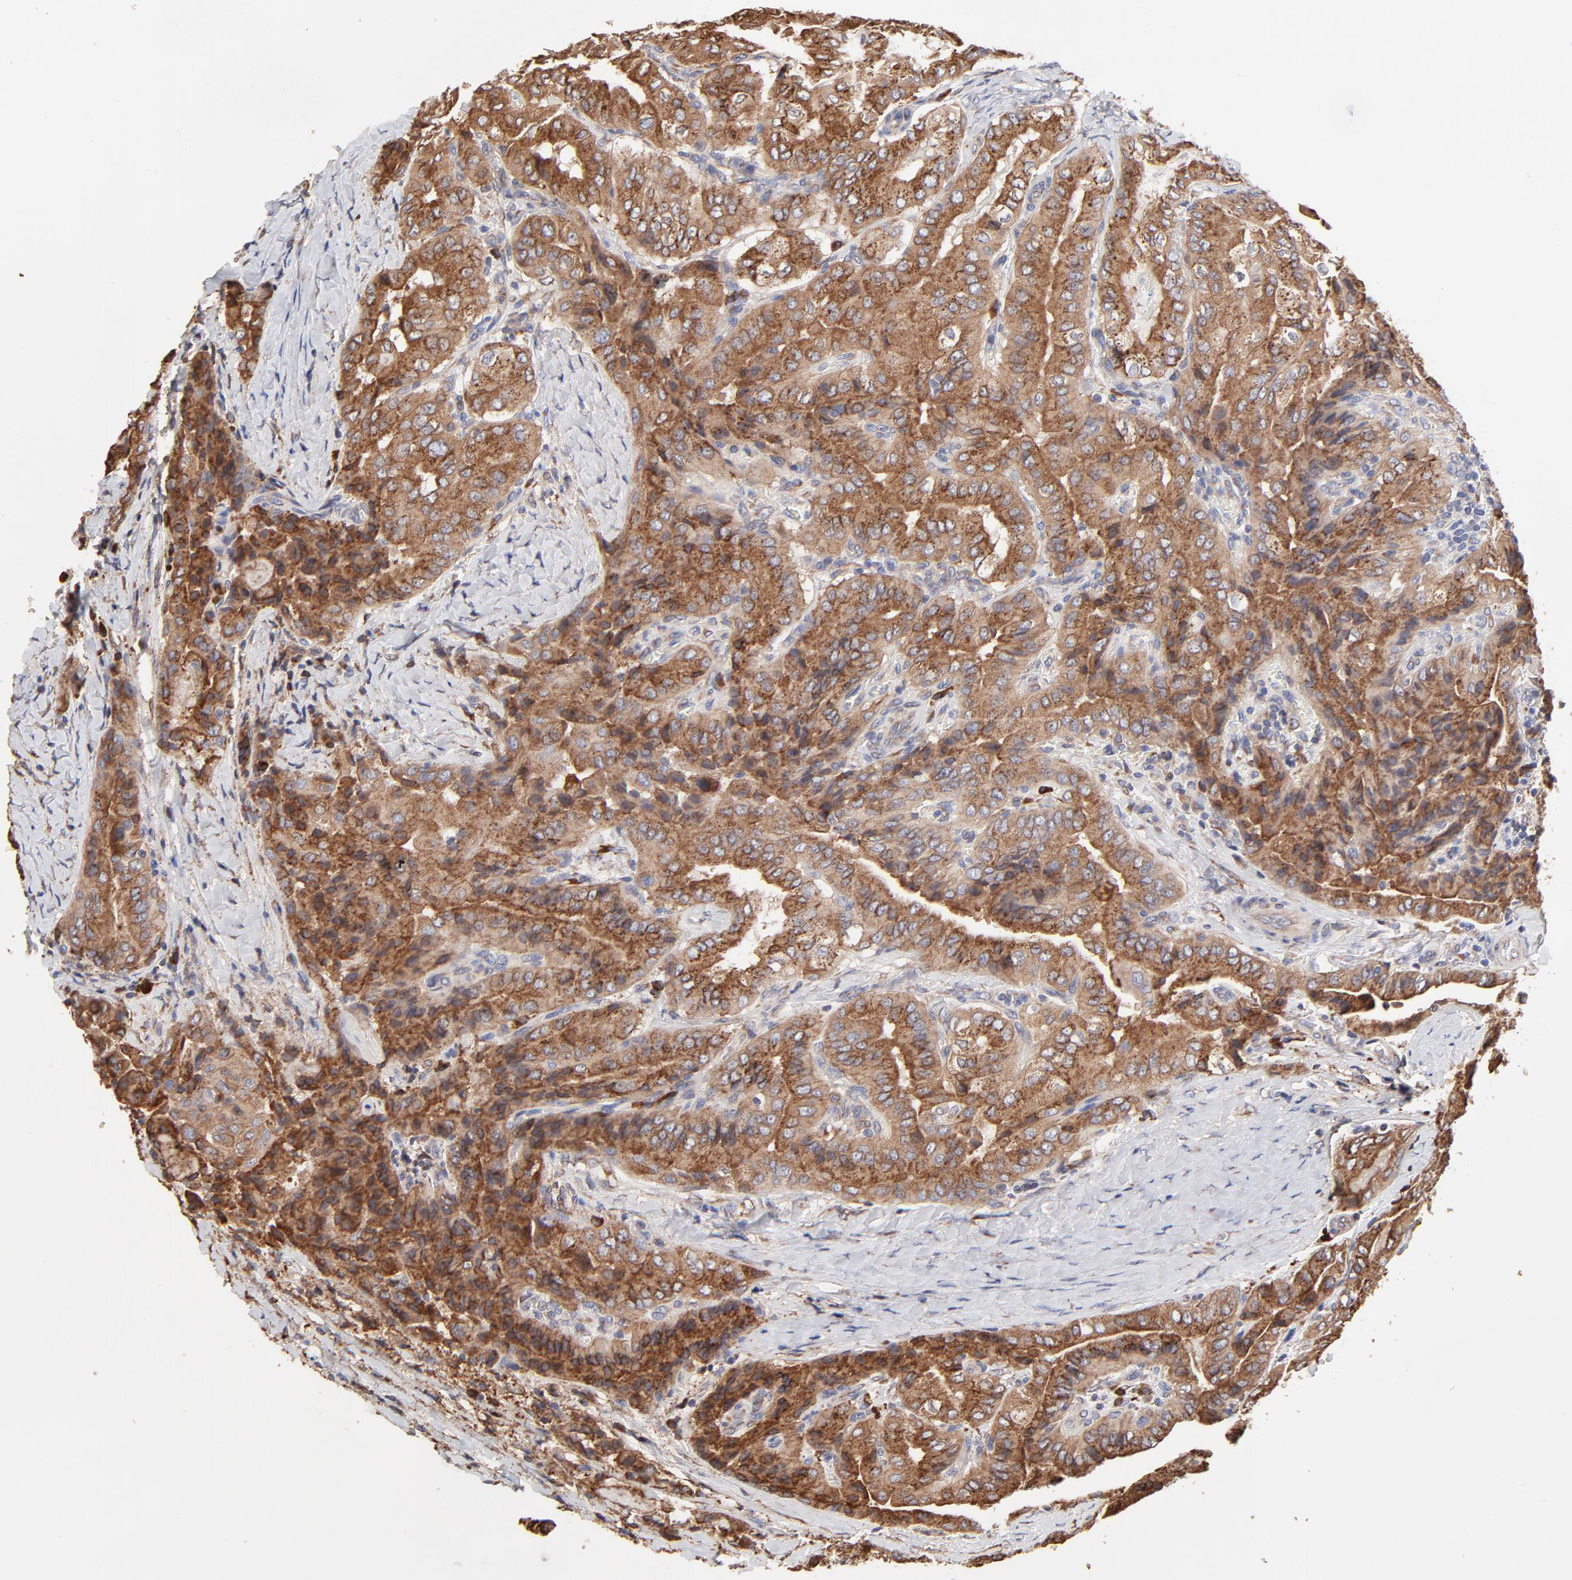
{"staining": {"intensity": "moderate", "quantity": ">75%", "location": "cytoplasmic/membranous"}, "tissue": "thyroid cancer", "cell_type": "Tumor cells", "image_type": "cancer", "snomed": [{"axis": "morphology", "description": "Papillary adenocarcinoma, NOS"}, {"axis": "topography", "description": "Thyroid gland"}], "caption": "An image of human papillary adenocarcinoma (thyroid) stained for a protein displays moderate cytoplasmic/membranous brown staining in tumor cells. (DAB (3,3'-diaminobenzidine) = brown stain, brightfield microscopy at high magnification).", "gene": "LMAN1", "patient": {"sex": "female", "age": 71}}